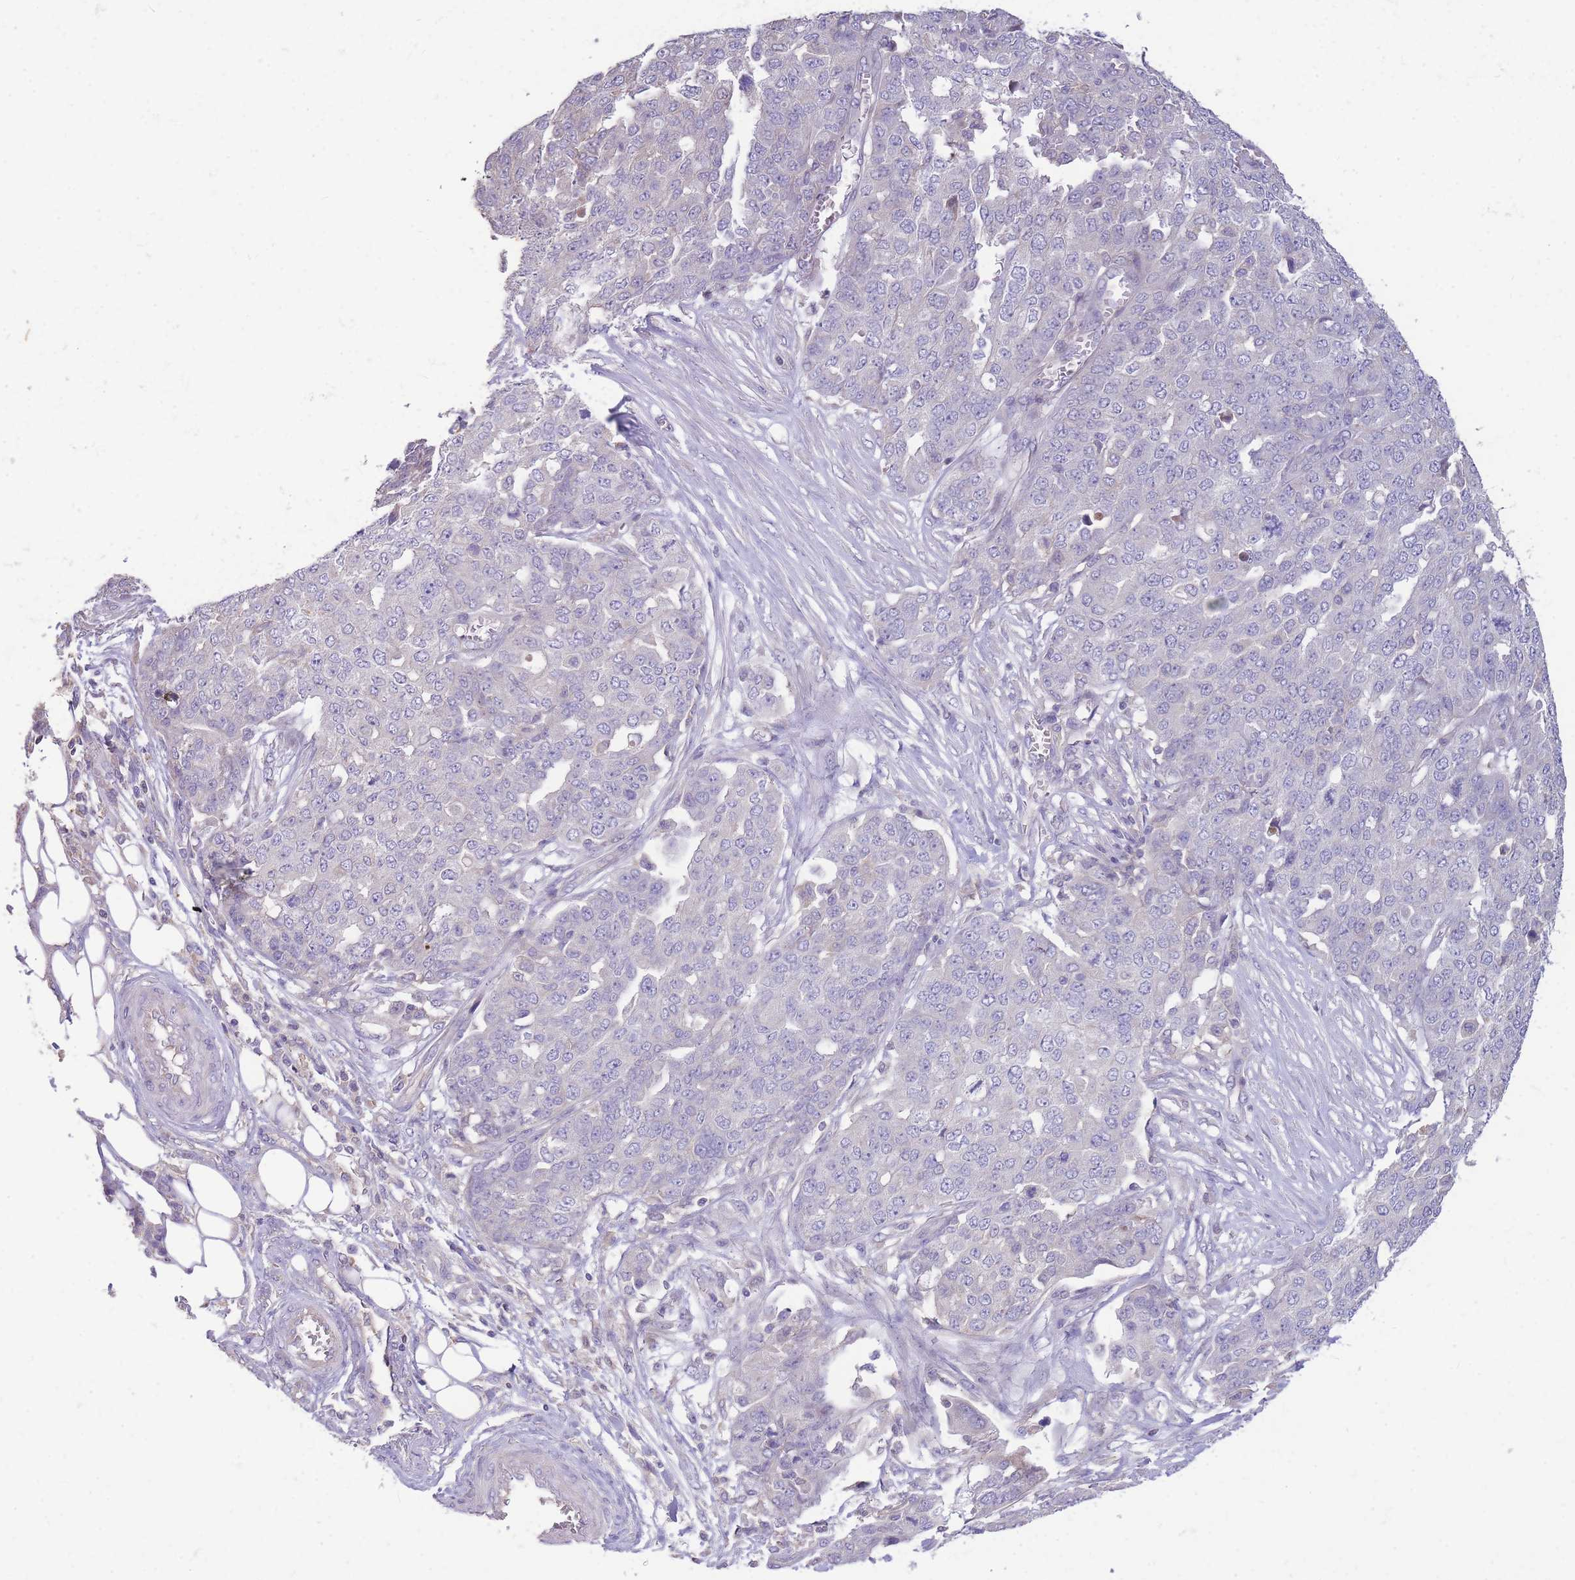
{"staining": {"intensity": "negative", "quantity": "none", "location": "none"}, "tissue": "ovarian cancer", "cell_type": "Tumor cells", "image_type": "cancer", "snomed": [{"axis": "morphology", "description": "Cystadenocarcinoma, serous, NOS"}, {"axis": "topography", "description": "Soft tissue"}, {"axis": "topography", "description": "Ovary"}], "caption": "Tumor cells show no significant protein staining in serous cystadenocarcinoma (ovarian).", "gene": "OR5T1", "patient": {"sex": "female", "age": 57}}